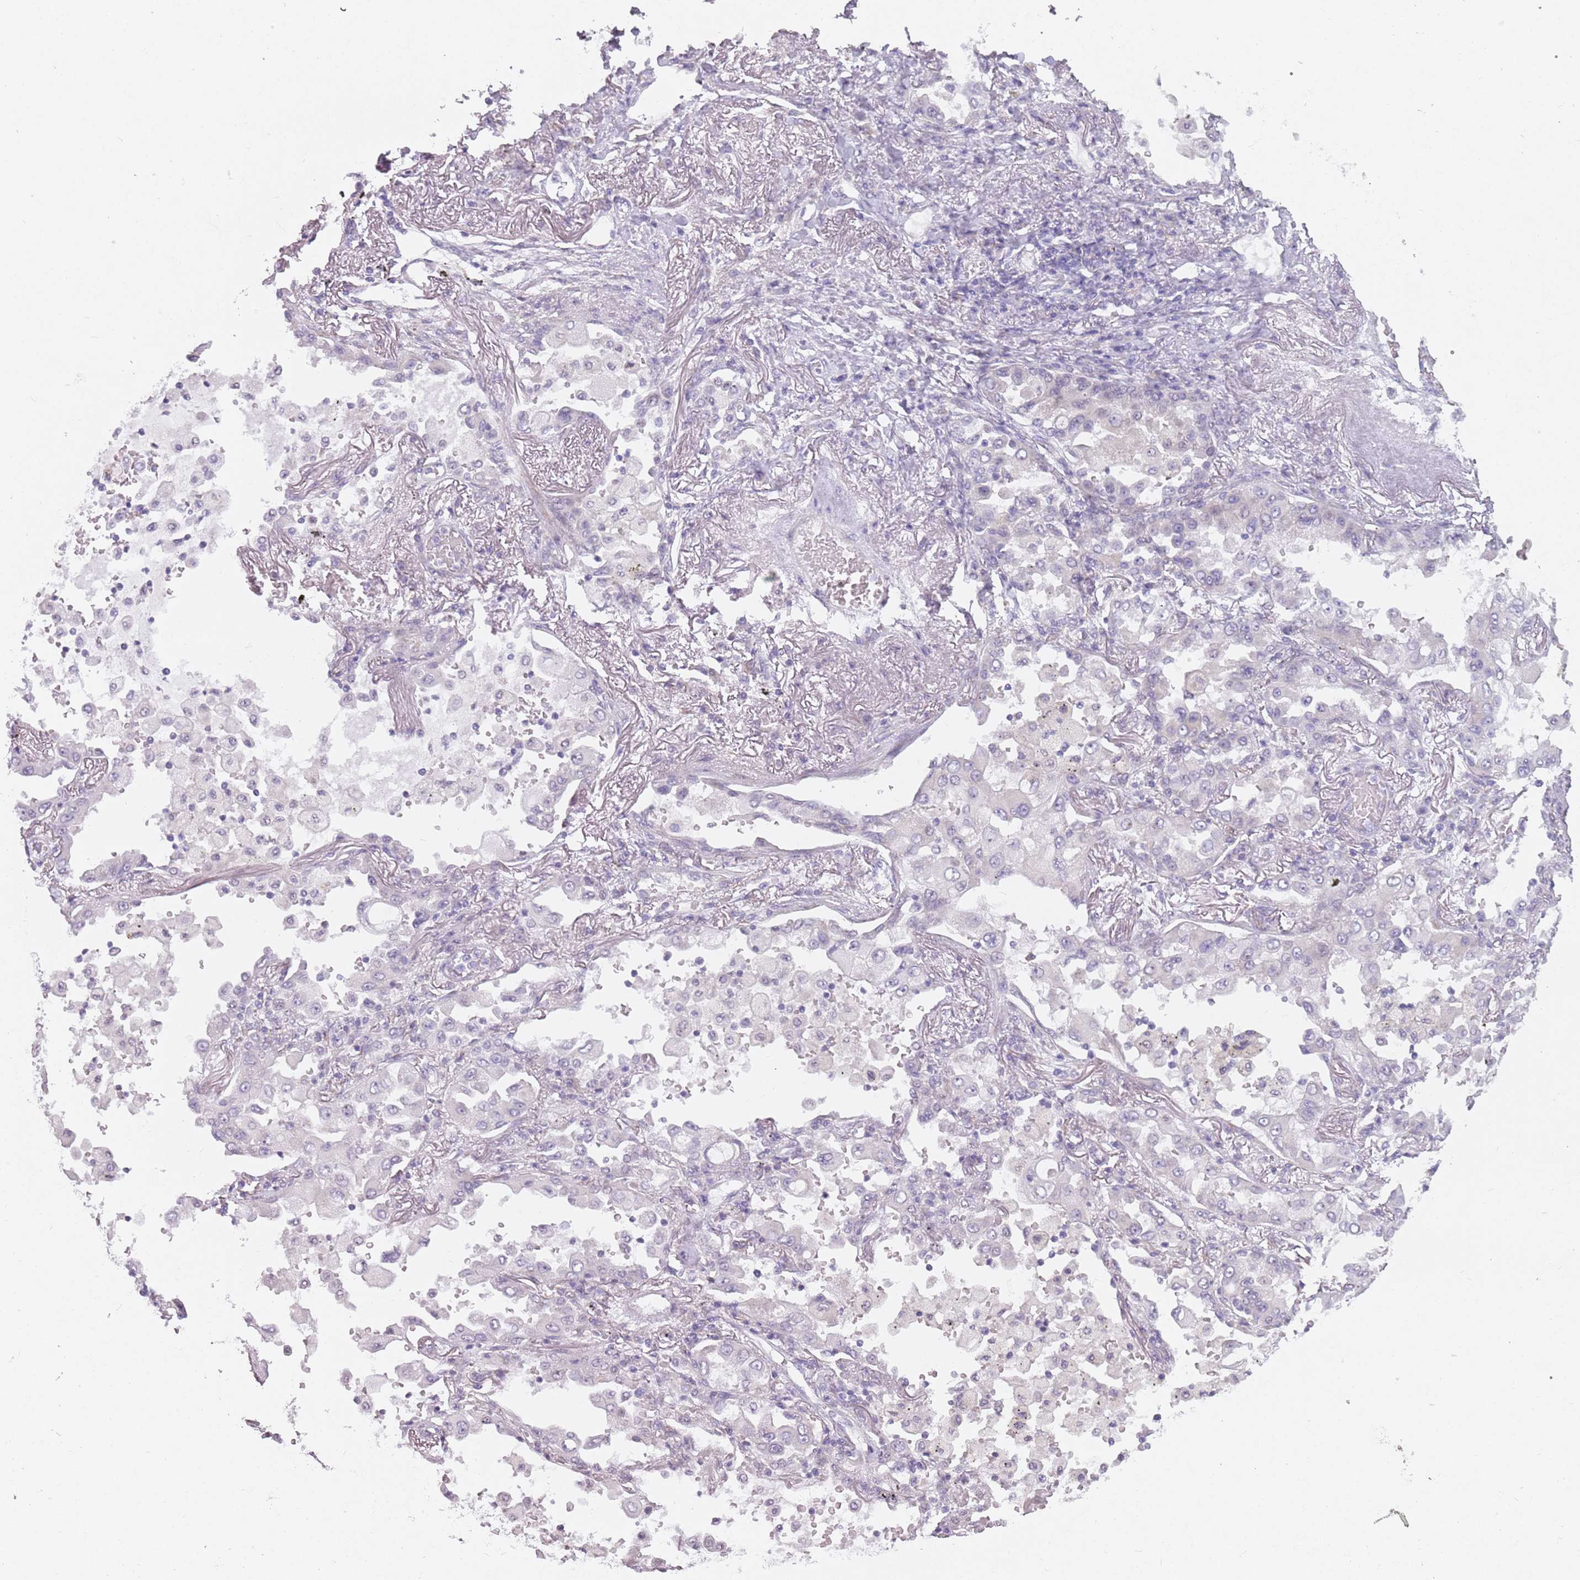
{"staining": {"intensity": "negative", "quantity": "none", "location": "none"}, "tissue": "lung cancer", "cell_type": "Tumor cells", "image_type": "cancer", "snomed": [{"axis": "morphology", "description": "Squamous cell carcinoma, NOS"}, {"axis": "topography", "description": "Lung"}], "caption": "Immunohistochemistry (IHC) micrograph of lung cancer stained for a protein (brown), which shows no staining in tumor cells.", "gene": "DDX4", "patient": {"sex": "male", "age": 74}}